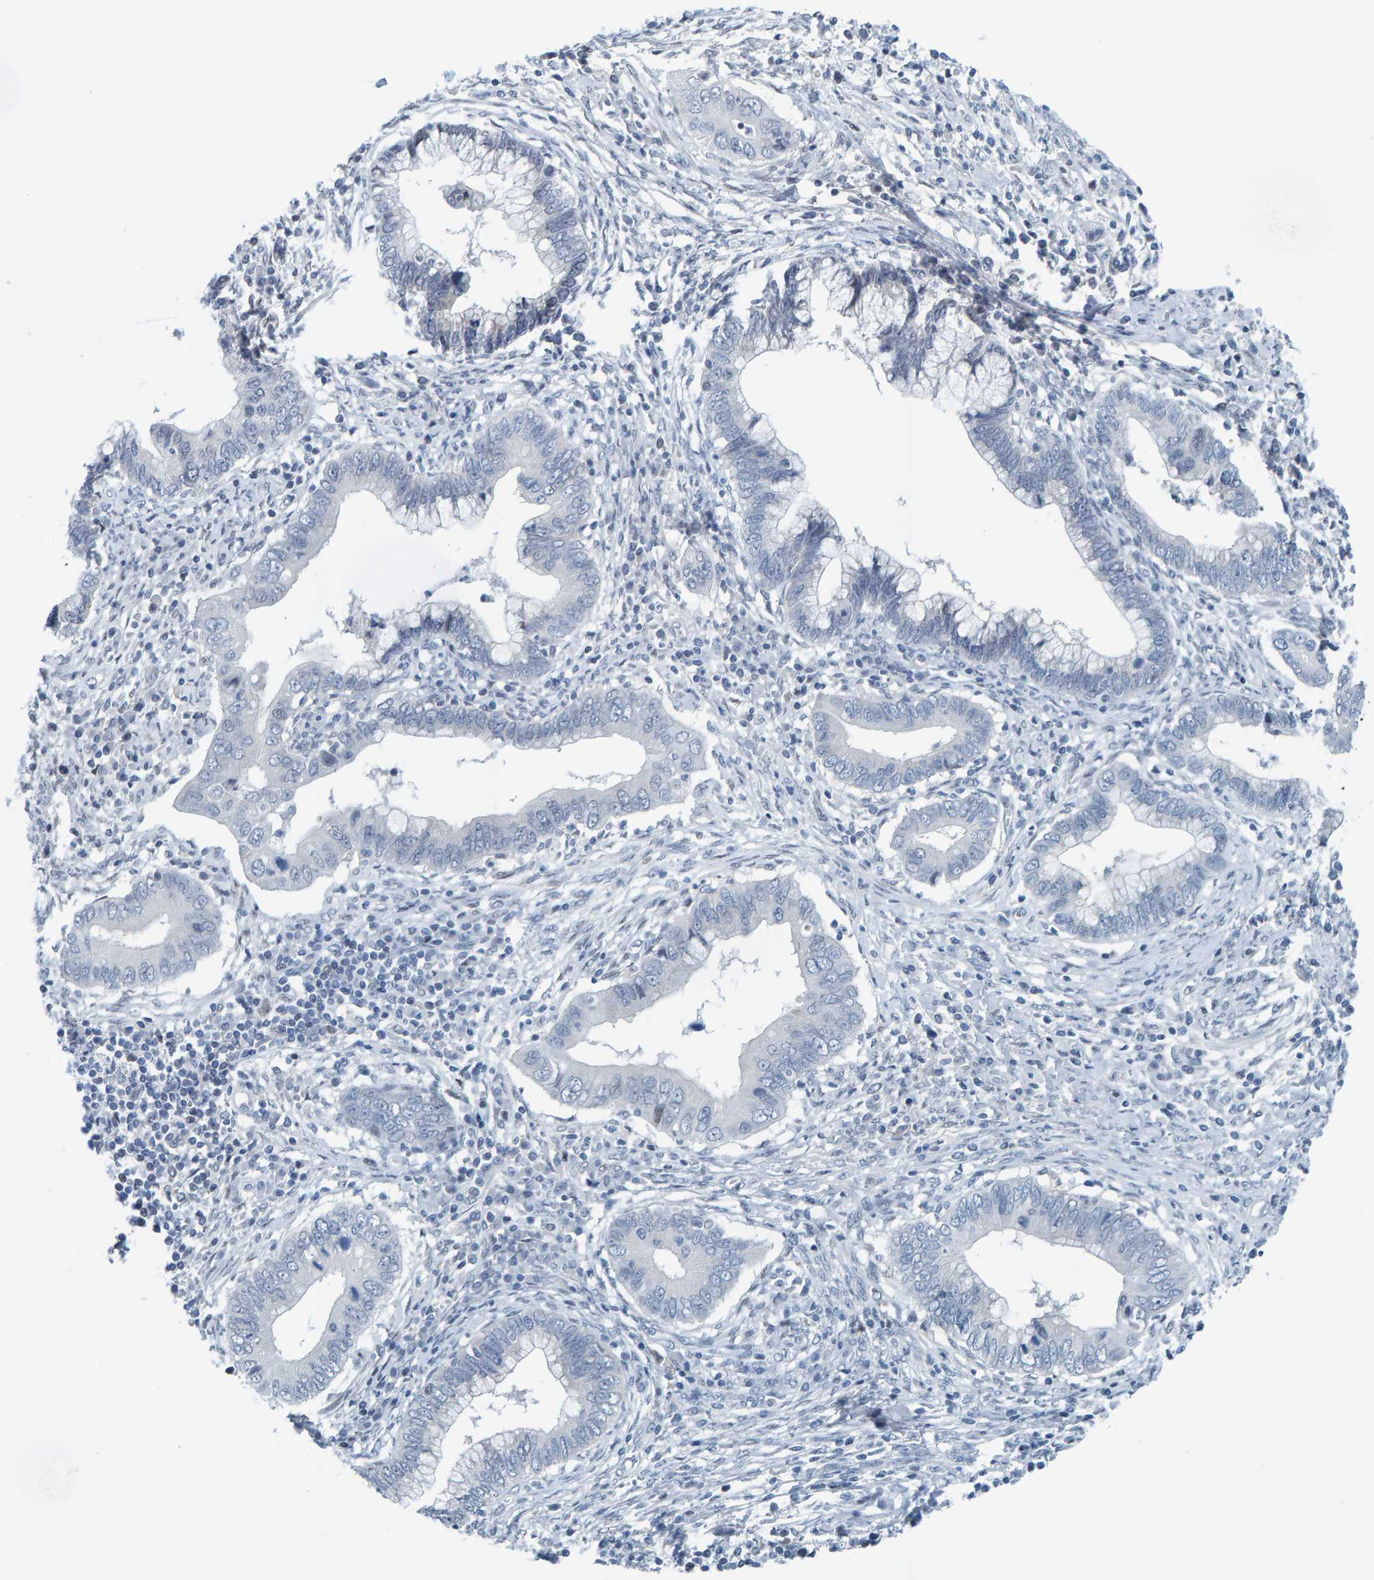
{"staining": {"intensity": "negative", "quantity": "none", "location": "none"}, "tissue": "cervical cancer", "cell_type": "Tumor cells", "image_type": "cancer", "snomed": [{"axis": "morphology", "description": "Adenocarcinoma, NOS"}, {"axis": "topography", "description": "Cervix"}], "caption": "DAB (3,3'-diaminobenzidine) immunohistochemical staining of cervical cancer (adenocarcinoma) displays no significant staining in tumor cells.", "gene": "CNP", "patient": {"sex": "female", "age": 44}}